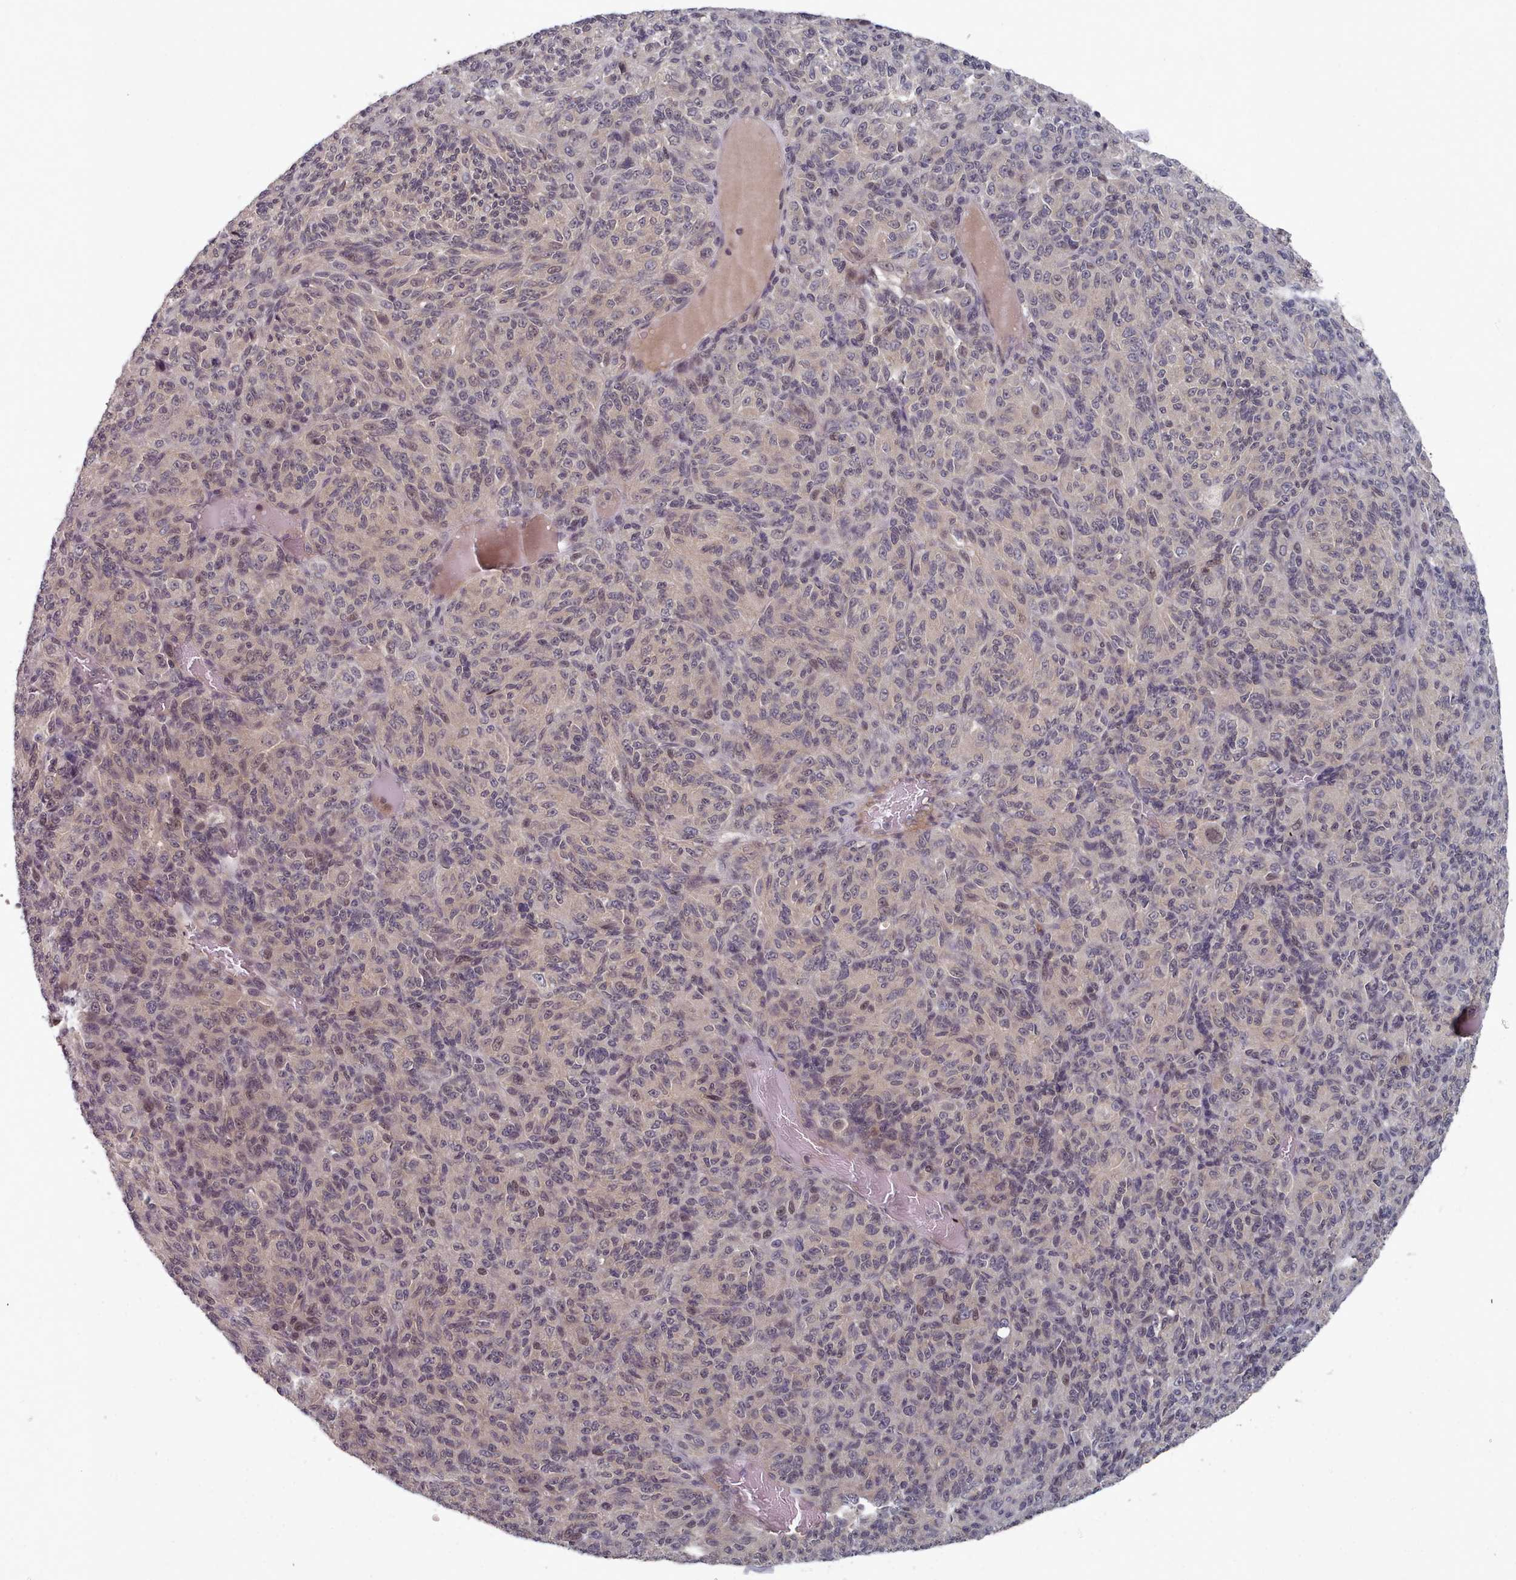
{"staining": {"intensity": "negative", "quantity": "none", "location": "none"}, "tissue": "melanoma", "cell_type": "Tumor cells", "image_type": "cancer", "snomed": [{"axis": "morphology", "description": "Malignant melanoma, Metastatic site"}, {"axis": "topography", "description": "Brain"}], "caption": "High magnification brightfield microscopy of melanoma stained with DAB (3,3'-diaminobenzidine) (brown) and counterstained with hematoxylin (blue): tumor cells show no significant expression.", "gene": "HYAL3", "patient": {"sex": "female", "age": 56}}